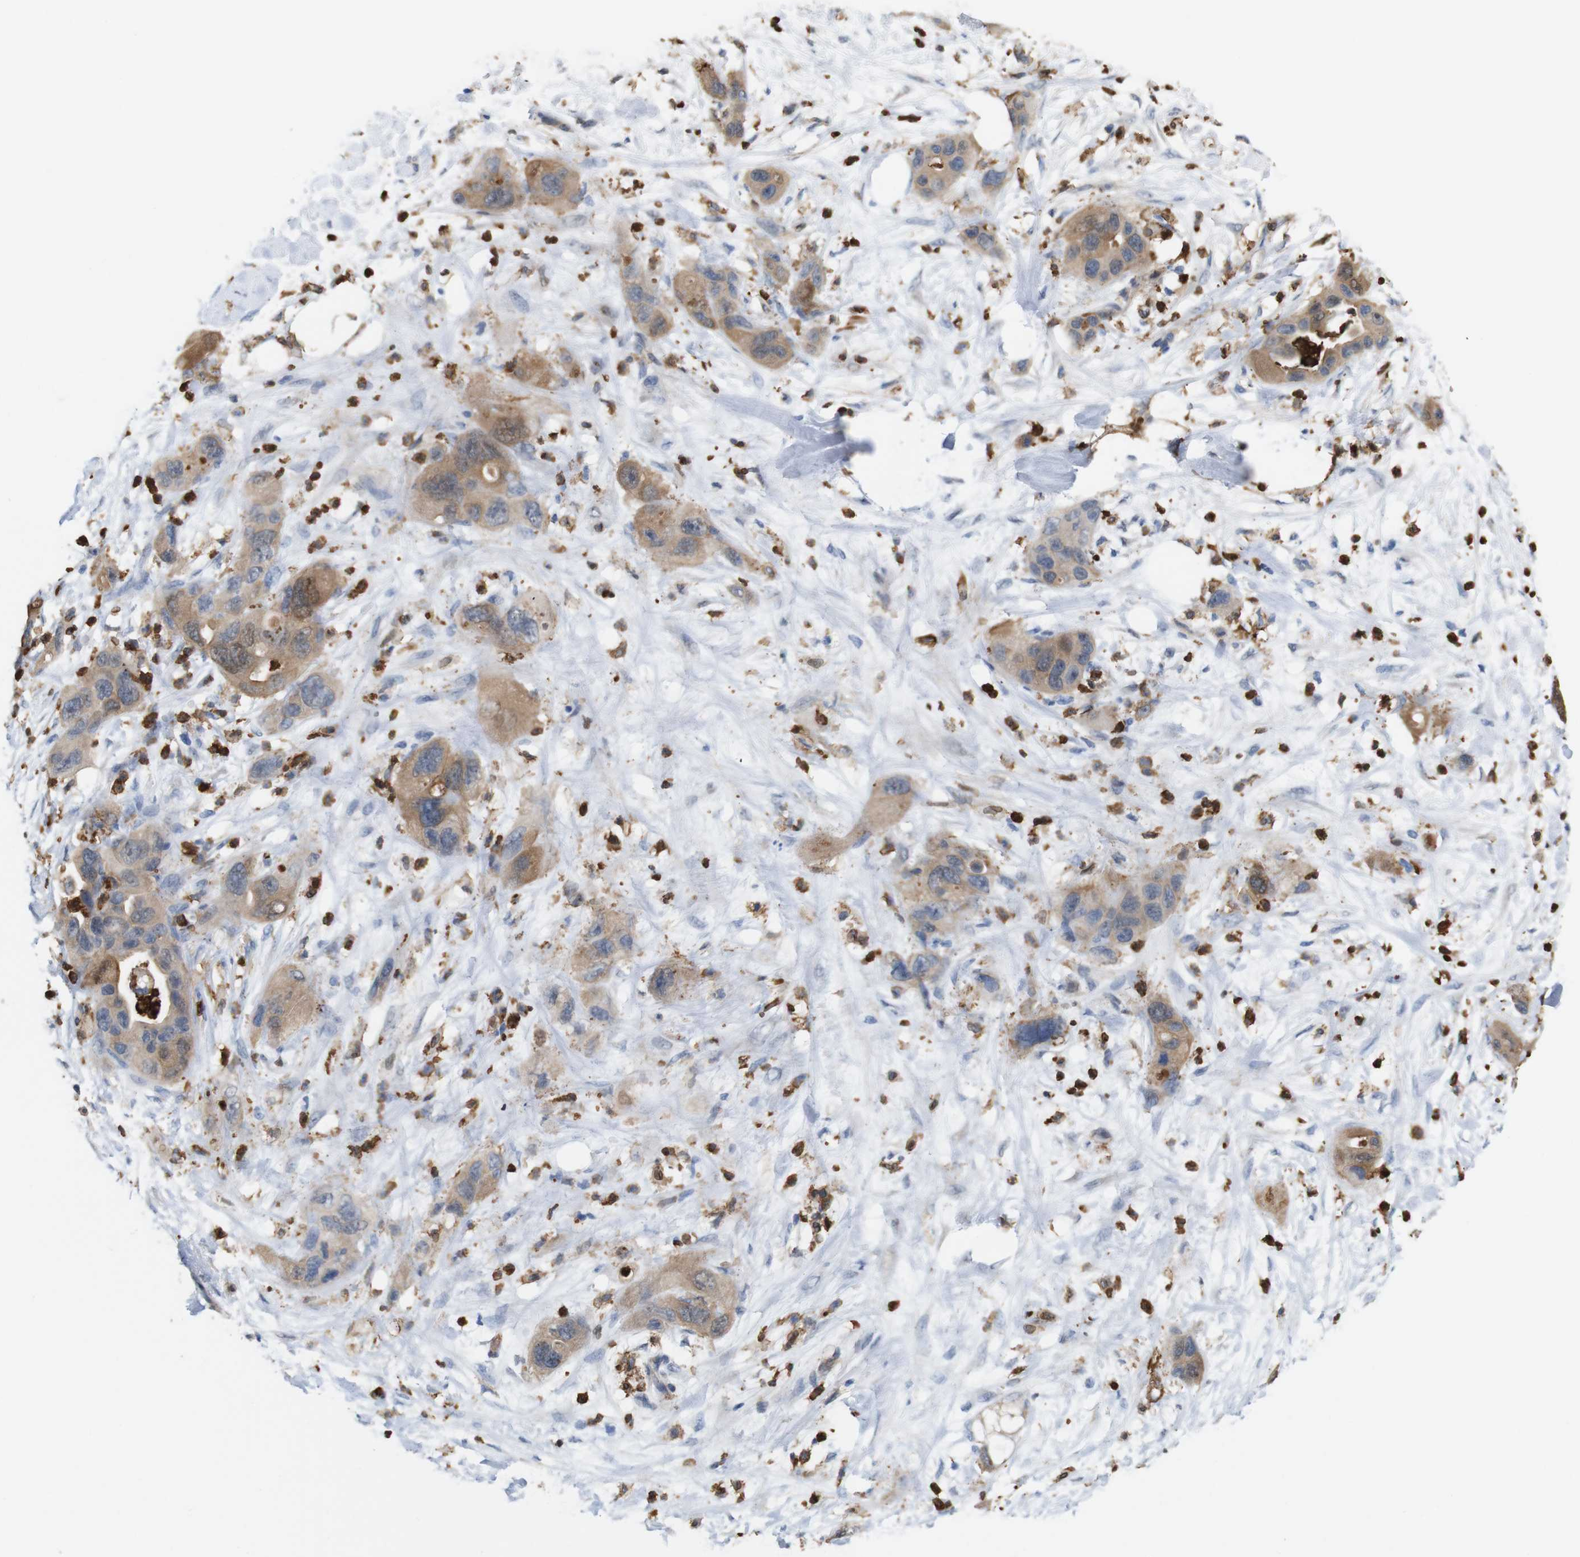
{"staining": {"intensity": "moderate", "quantity": ">75%", "location": "cytoplasmic/membranous"}, "tissue": "pancreatic cancer", "cell_type": "Tumor cells", "image_type": "cancer", "snomed": [{"axis": "morphology", "description": "Adenocarcinoma, NOS"}, {"axis": "topography", "description": "Pancreas"}], "caption": "Protein staining reveals moderate cytoplasmic/membranous positivity in approximately >75% of tumor cells in pancreatic cancer. (DAB (3,3'-diaminobenzidine) = brown stain, brightfield microscopy at high magnification).", "gene": "ANXA1", "patient": {"sex": "female", "age": 71}}